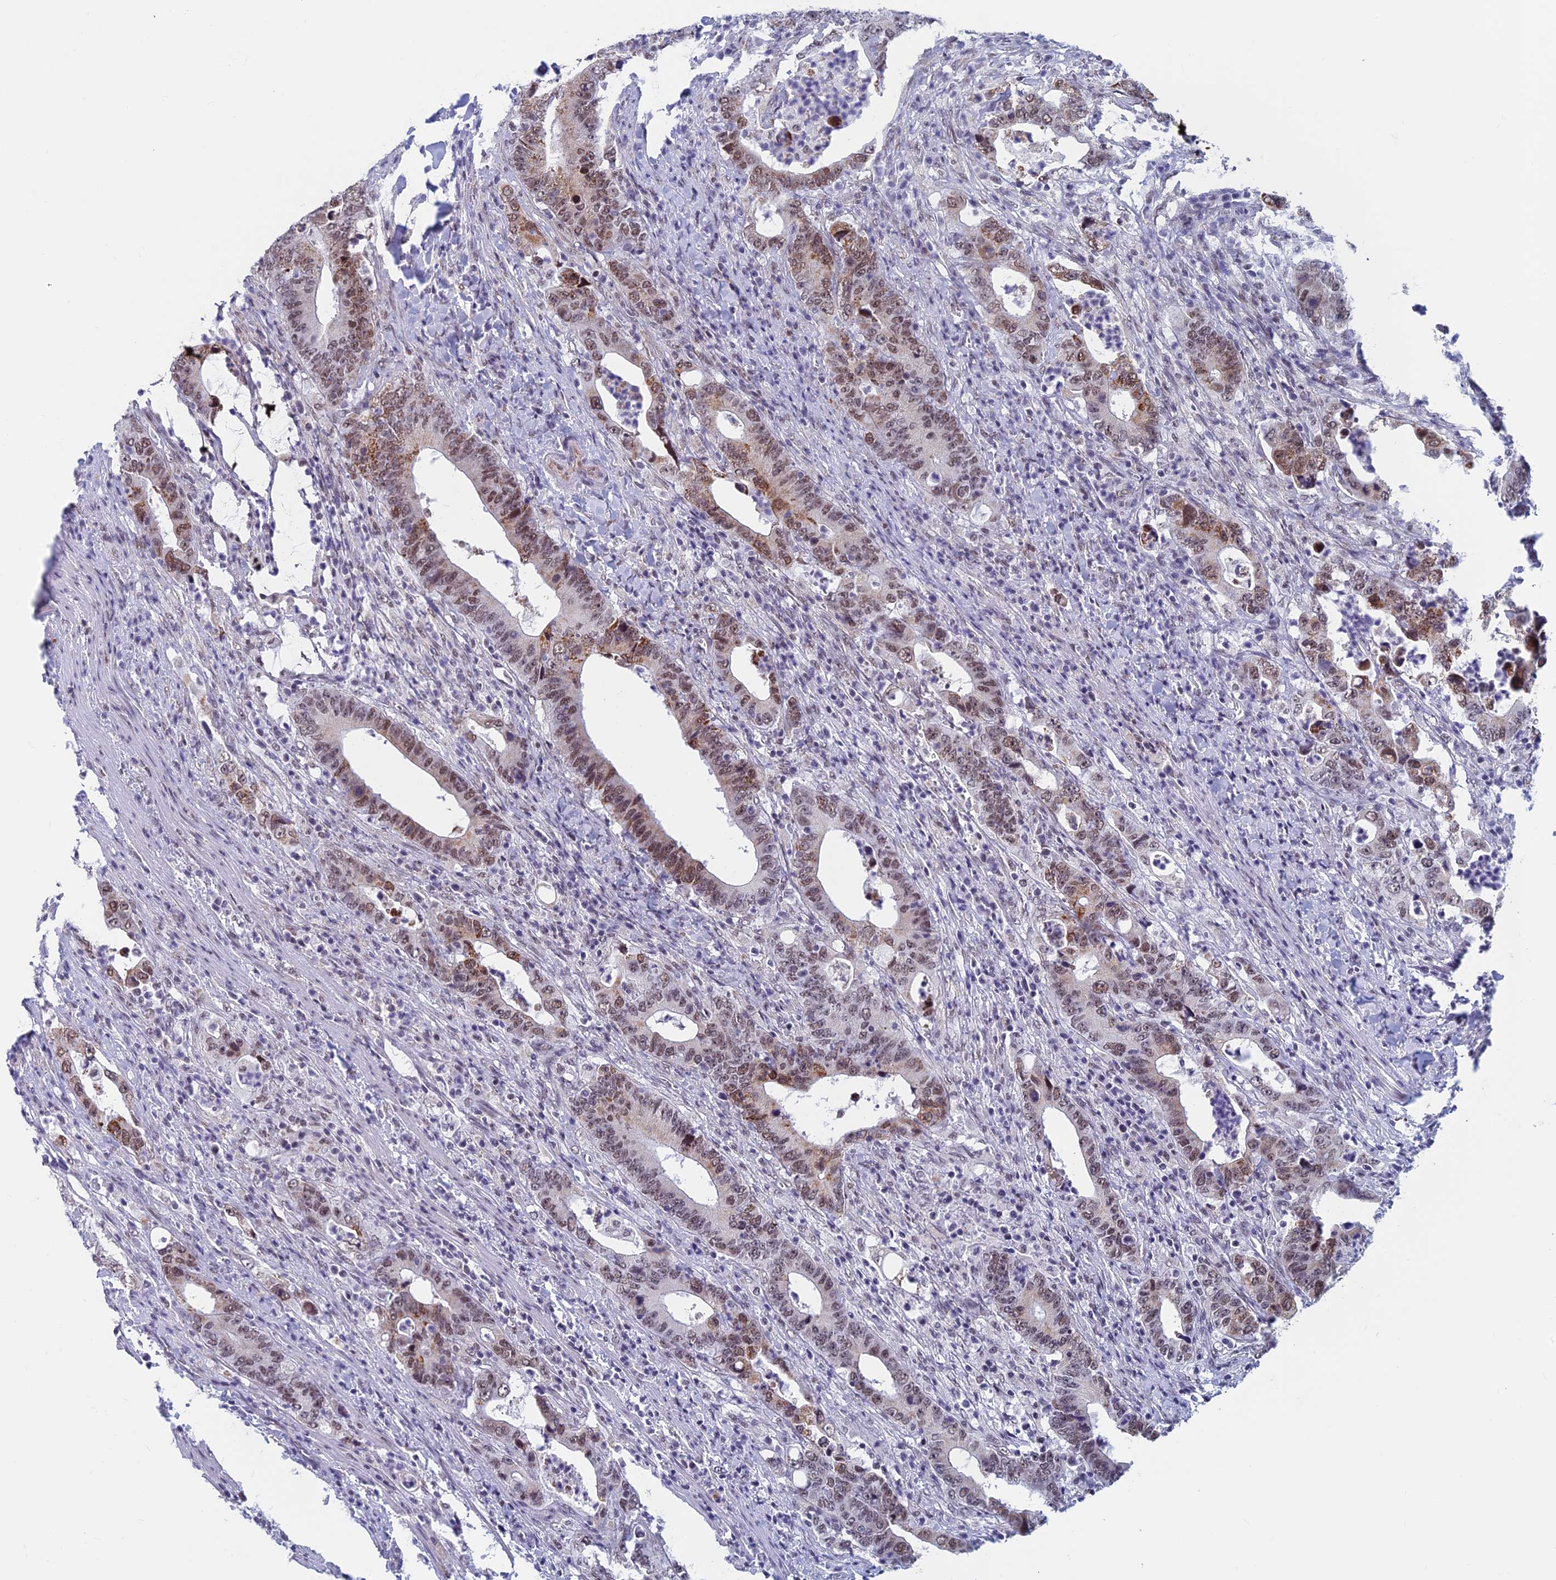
{"staining": {"intensity": "moderate", "quantity": ">75%", "location": "cytoplasmic/membranous,nuclear"}, "tissue": "colorectal cancer", "cell_type": "Tumor cells", "image_type": "cancer", "snomed": [{"axis": "morphology", "description": "Adenocarcinoma, NOS"}, {"axis": "topography", "description": "Colon"}], "caption": "Protein staining shows moderate cytoplasmic/membranous and nuclear positivity in approximately >75% of tumor cells in colorectal adenocarcinoma.", "gene": "ASH2L", "patient": {"sex": "female", "age": 75}}